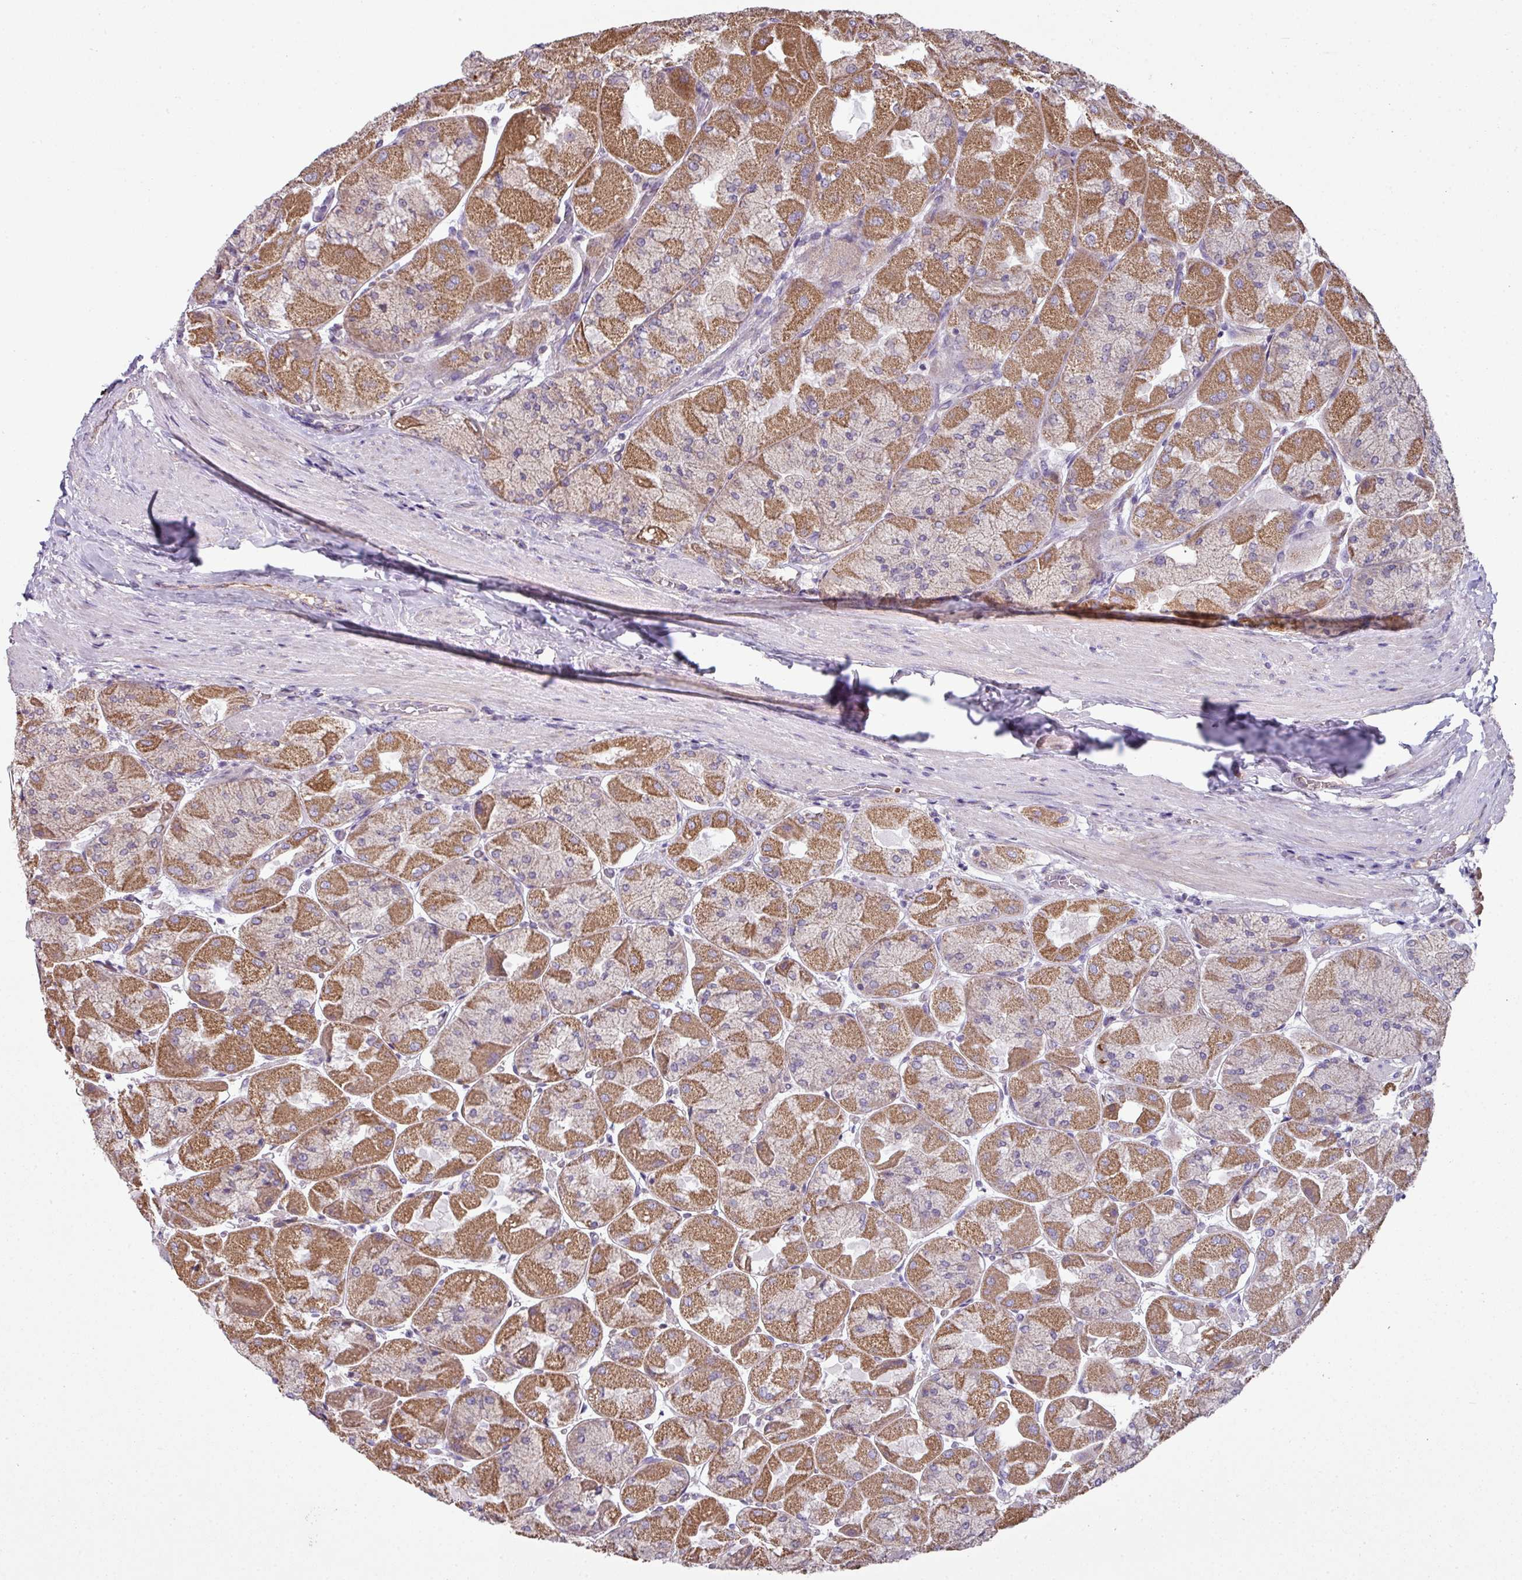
{"staining": {"intensity": "moderate", "quantity": ">75%", "location": "cytoplasmic/membranous"}, "tissue": "stomach", "cell_type": "Glandular cells", "image_type": "normal", "snomed": [{"axis": "morphology", "description": "Normal tissue, NOS"}, {"axis": "topography", "description": "Stomach"}], "caption": "This is a histology image of immunohistochemistry (IHC) staining of unremarkable stomach, which shows moderate expression in the cytoplasmic/membranous of glandular cells.", "gene": "LRRC9", "patient": {"sex": "female", "age": 61}}